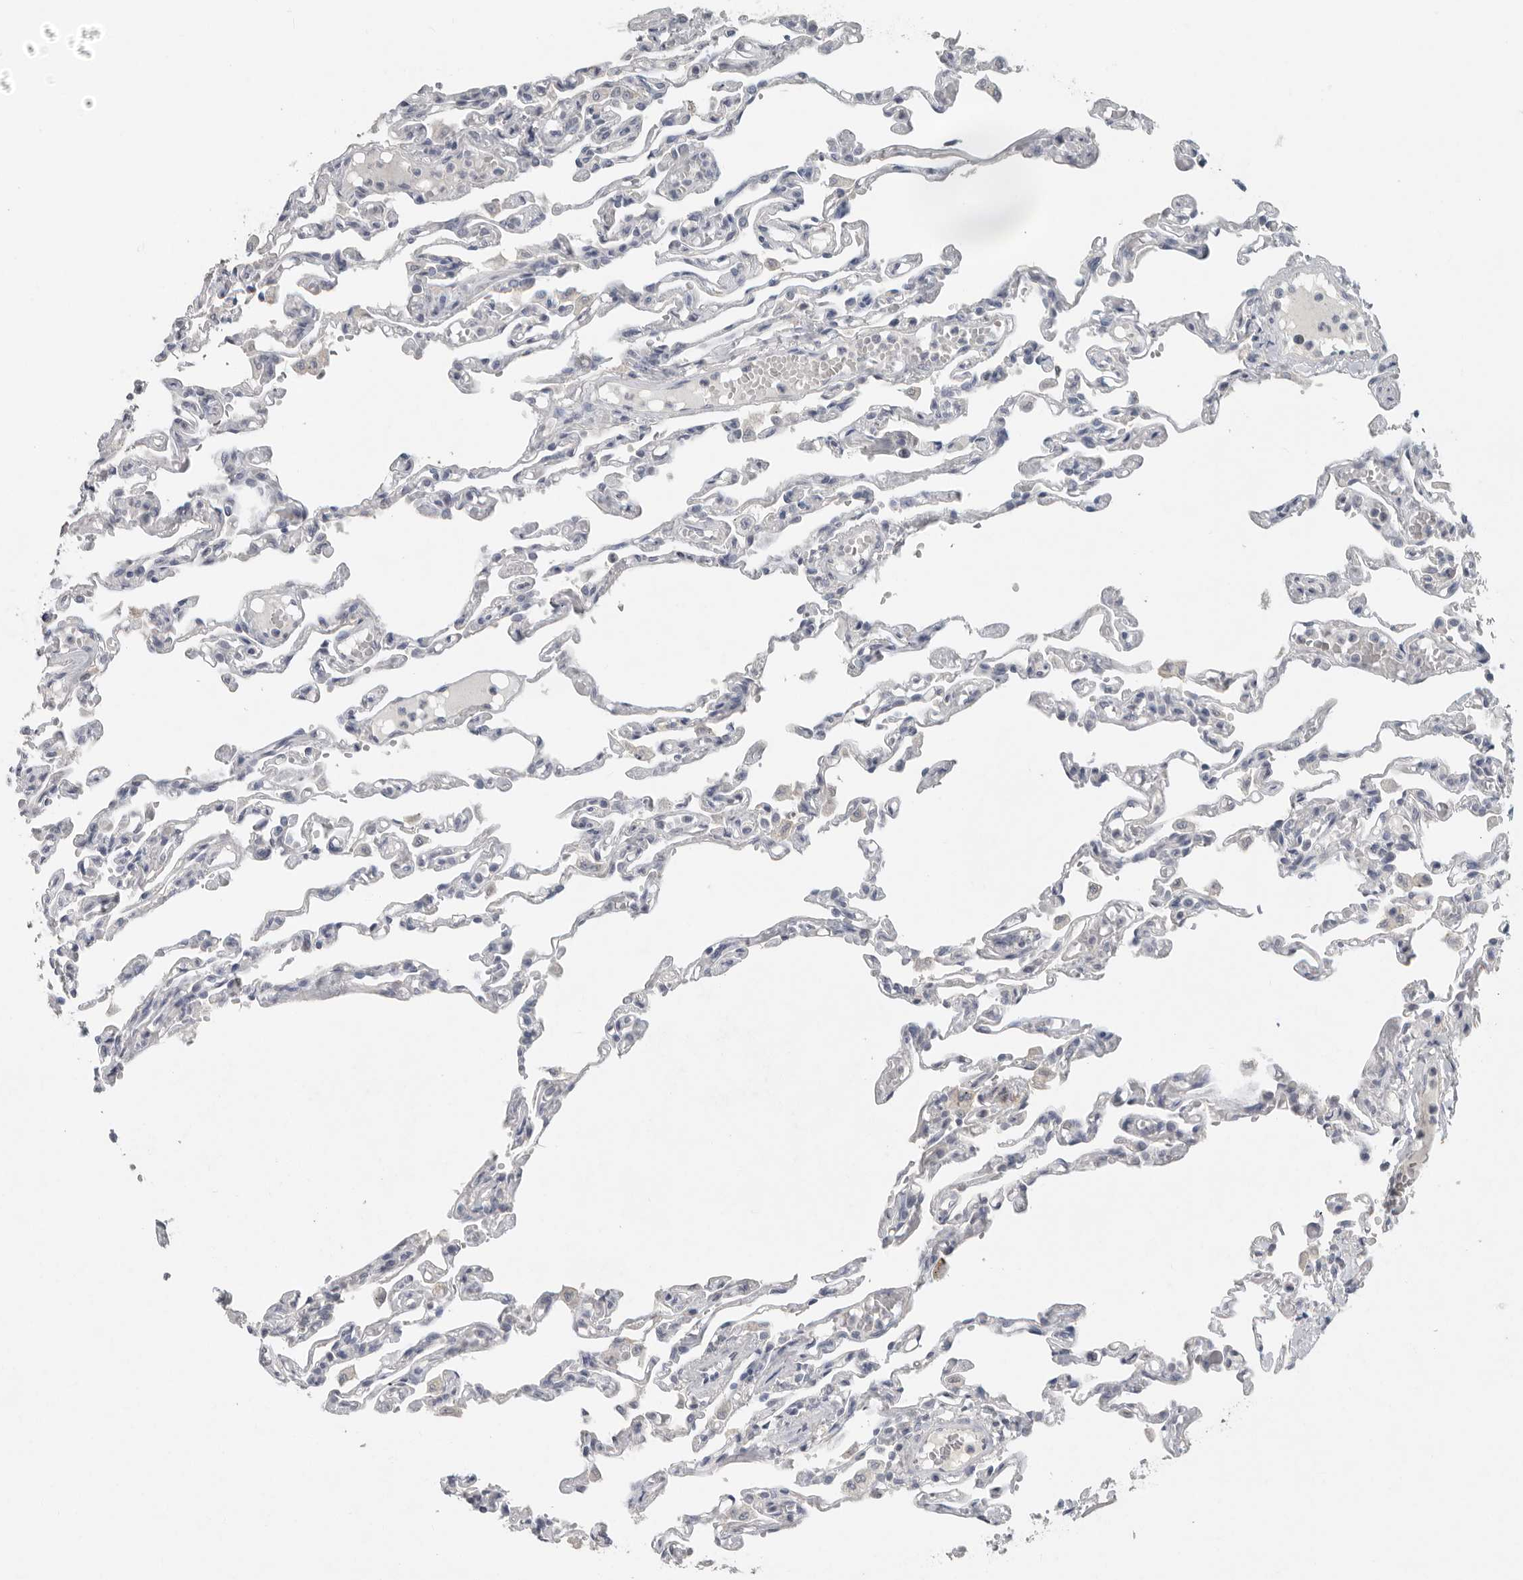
{"staining": {"intensity": "negative", "quantity": "none", "location": "none"}, "tissue": "lung", "cell_type": "Alveolar cells", "image_type": "normal", "snomed": [{"axis": "morphology", "description": "Normal tissue, NOS"}, {"axis": "topography", "description": "Lung"}], "caption": "Alveolar cells are negative for protein expression in unremarkable human lung. (DAB immunohistochemistry (IHC) with hematoxylin counter stain).", "gene": "REG4", "patient": {"sex": "male", "age": 21}}